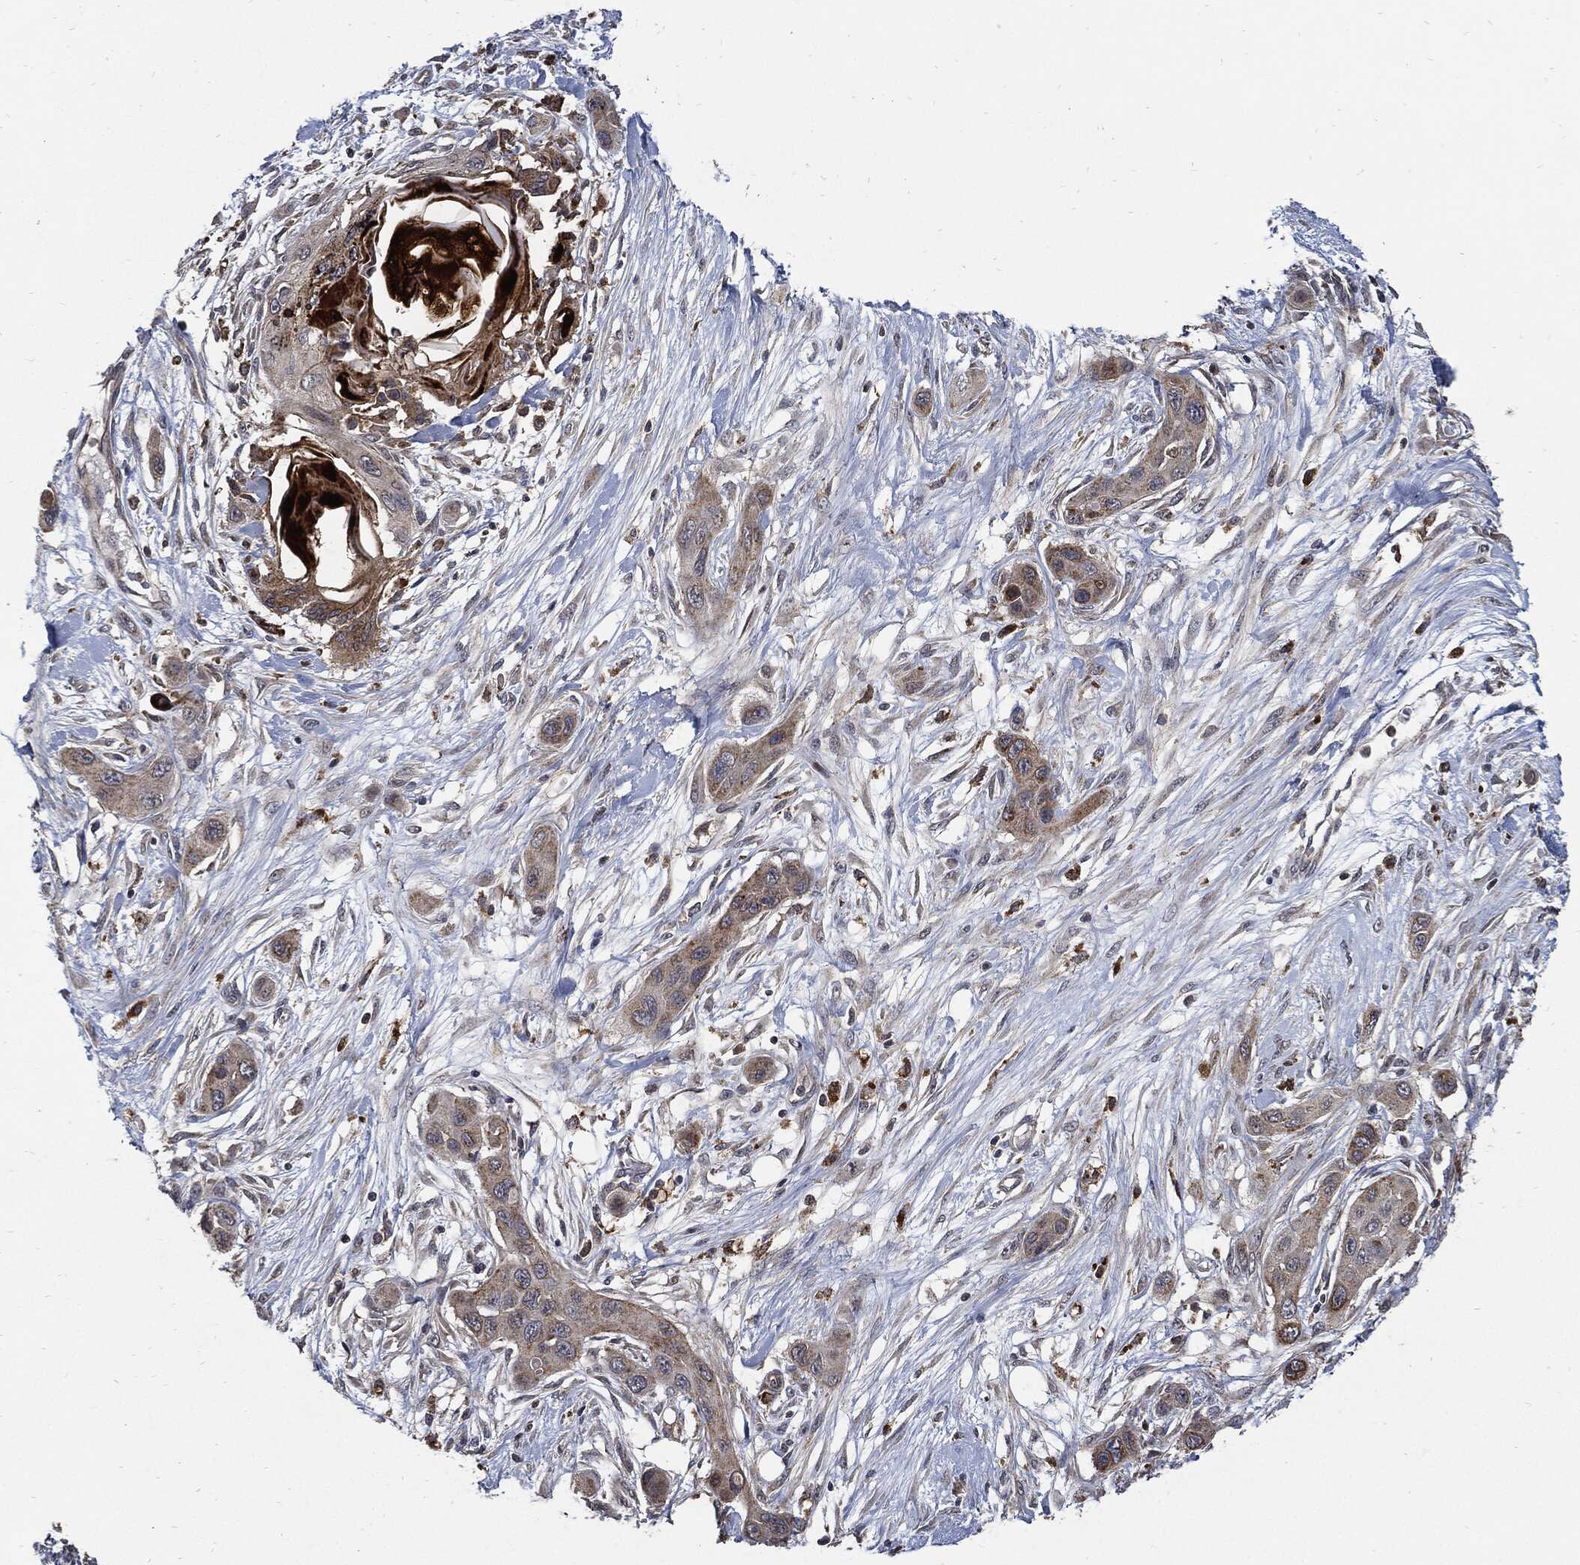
{"staining": {"intensity": "weak", "quantity": "<25%", "location": "cytoplasmic/membranous"}, "tissue": "skin cancer", "cell_type": "Tumor cells", "image_type": "cancer", "snomed": [{"axis": "morphology", "description": "Squamous cell carcinoma, NOS"}, {"axis": "topography", "description": "Skin"}], "caption": "Immunohistochemistry histopathology image of skin cancer stained for a protein (brown), which displays no positivity in tumor cells. (Brightfield microscopy of DAB IHC at high magnification).", "gene": "SLC31A2", "patient": {"sex": "male", "age": 79}}